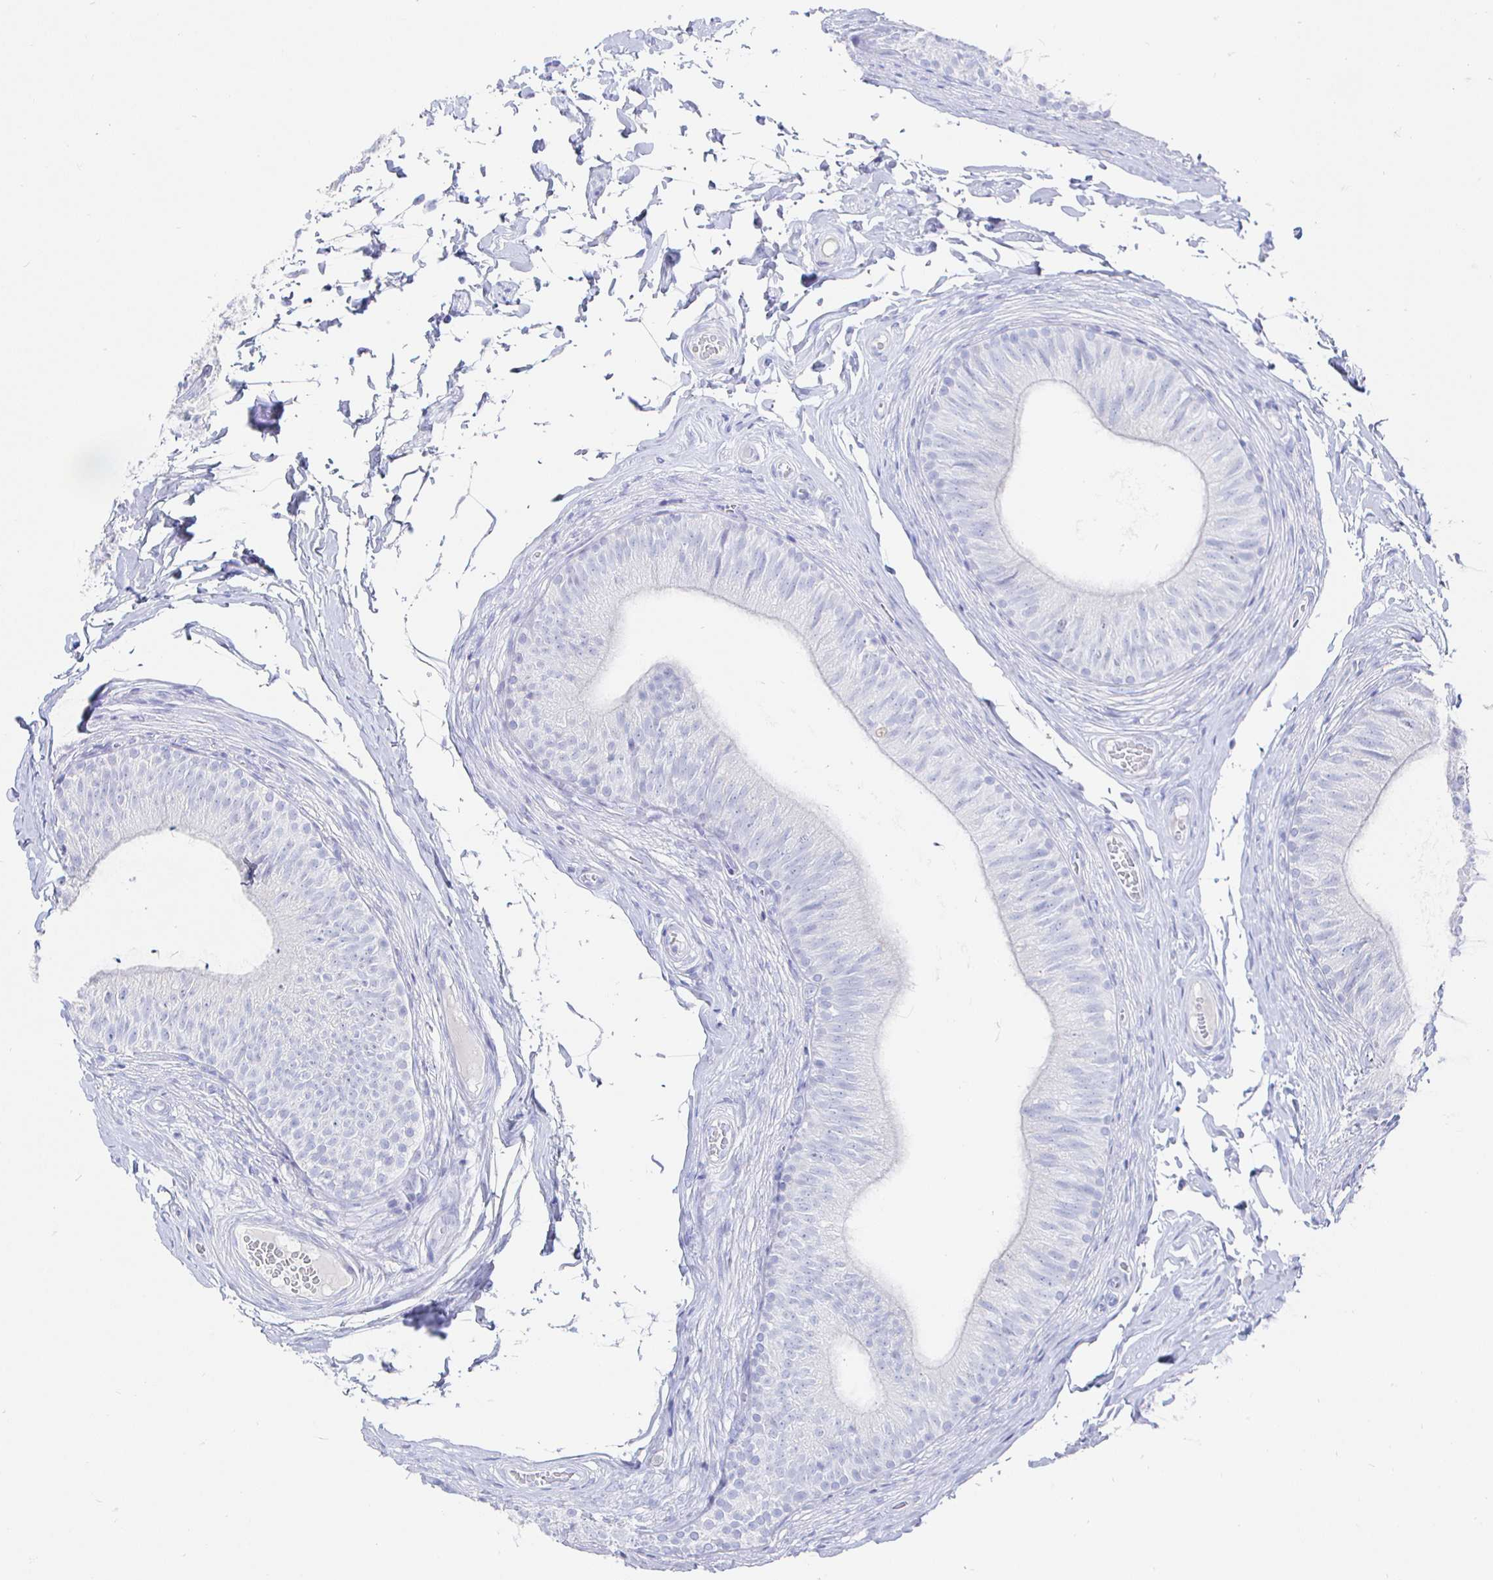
{"staining": {"intensity": "negative", "quantity": "none", "location": "none"}, "tissue": "epididymis", "cell_type": "Glandular cells", "image_type": "normal", "snomed": [{"axis": "morphology", "description": "Normal tissue, NOS"}, {"axis": "topography", "description": "Epididymis, spermatic cord, NOS"}, {"axis": "topography", "description": "Epididymis"}, {"axis": "topography", "description": "Peripheral nerve tissue"}], "caption": "This is a photomicrograph of immunohistochemistry staining of normal epididymis, which shows no positivity in glandular cells.", "gene": "CLCA1", "patient": {"sex": "male", "age": 29}}